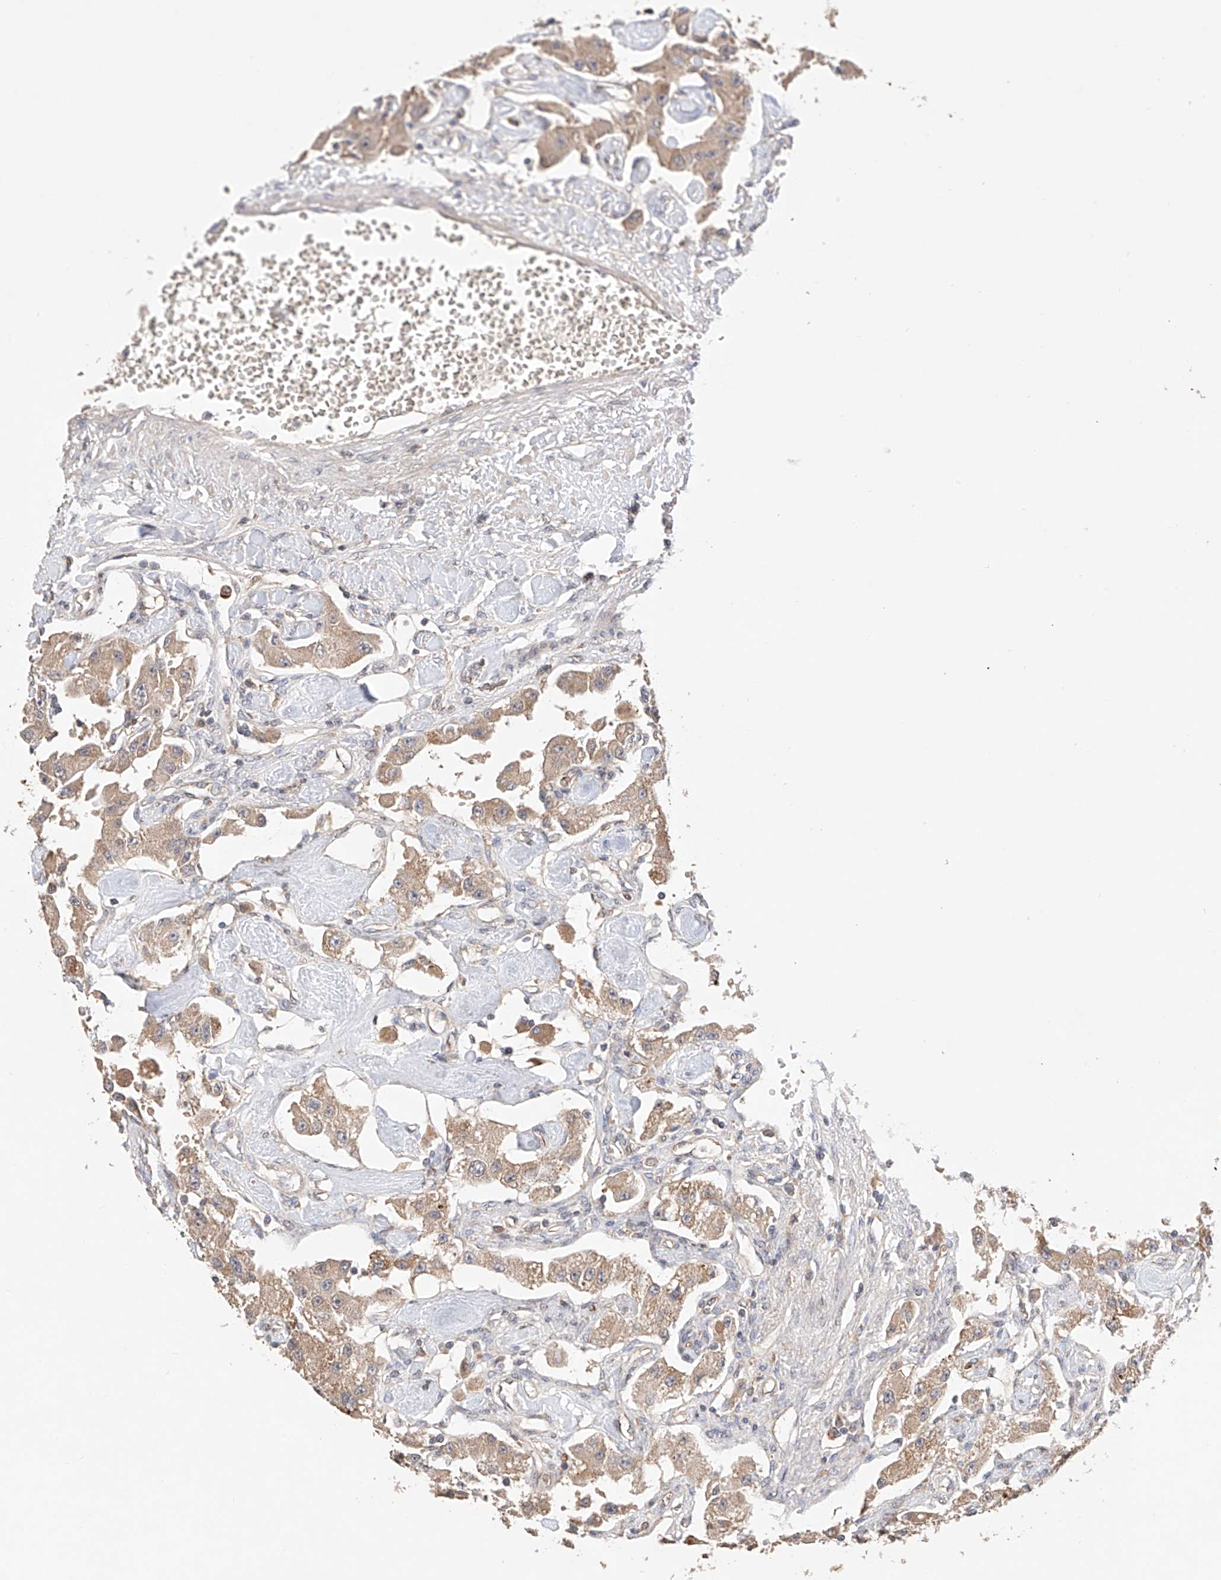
{"staining": {"intensity": "weak", "quantity": ">75%", "location": "cytoplasmic/membranous"}, "tissue": "carcinoid", "cell_type": "Tumor cells", "image_type": "cancer", "snomed": [{"axis": "morphology", "description": "Carcinoid, malignant, NOS"}, {"axis": "topography", "description": "Pancreas"}], "caption": "Protein analysis of malignant carcinoid tissue demonstrates weak cytoplasmic/membranous expression in about >75% of tumor cells.", "gene": "ZFHX2", "patient": {"sex": "male", "age": 41}}